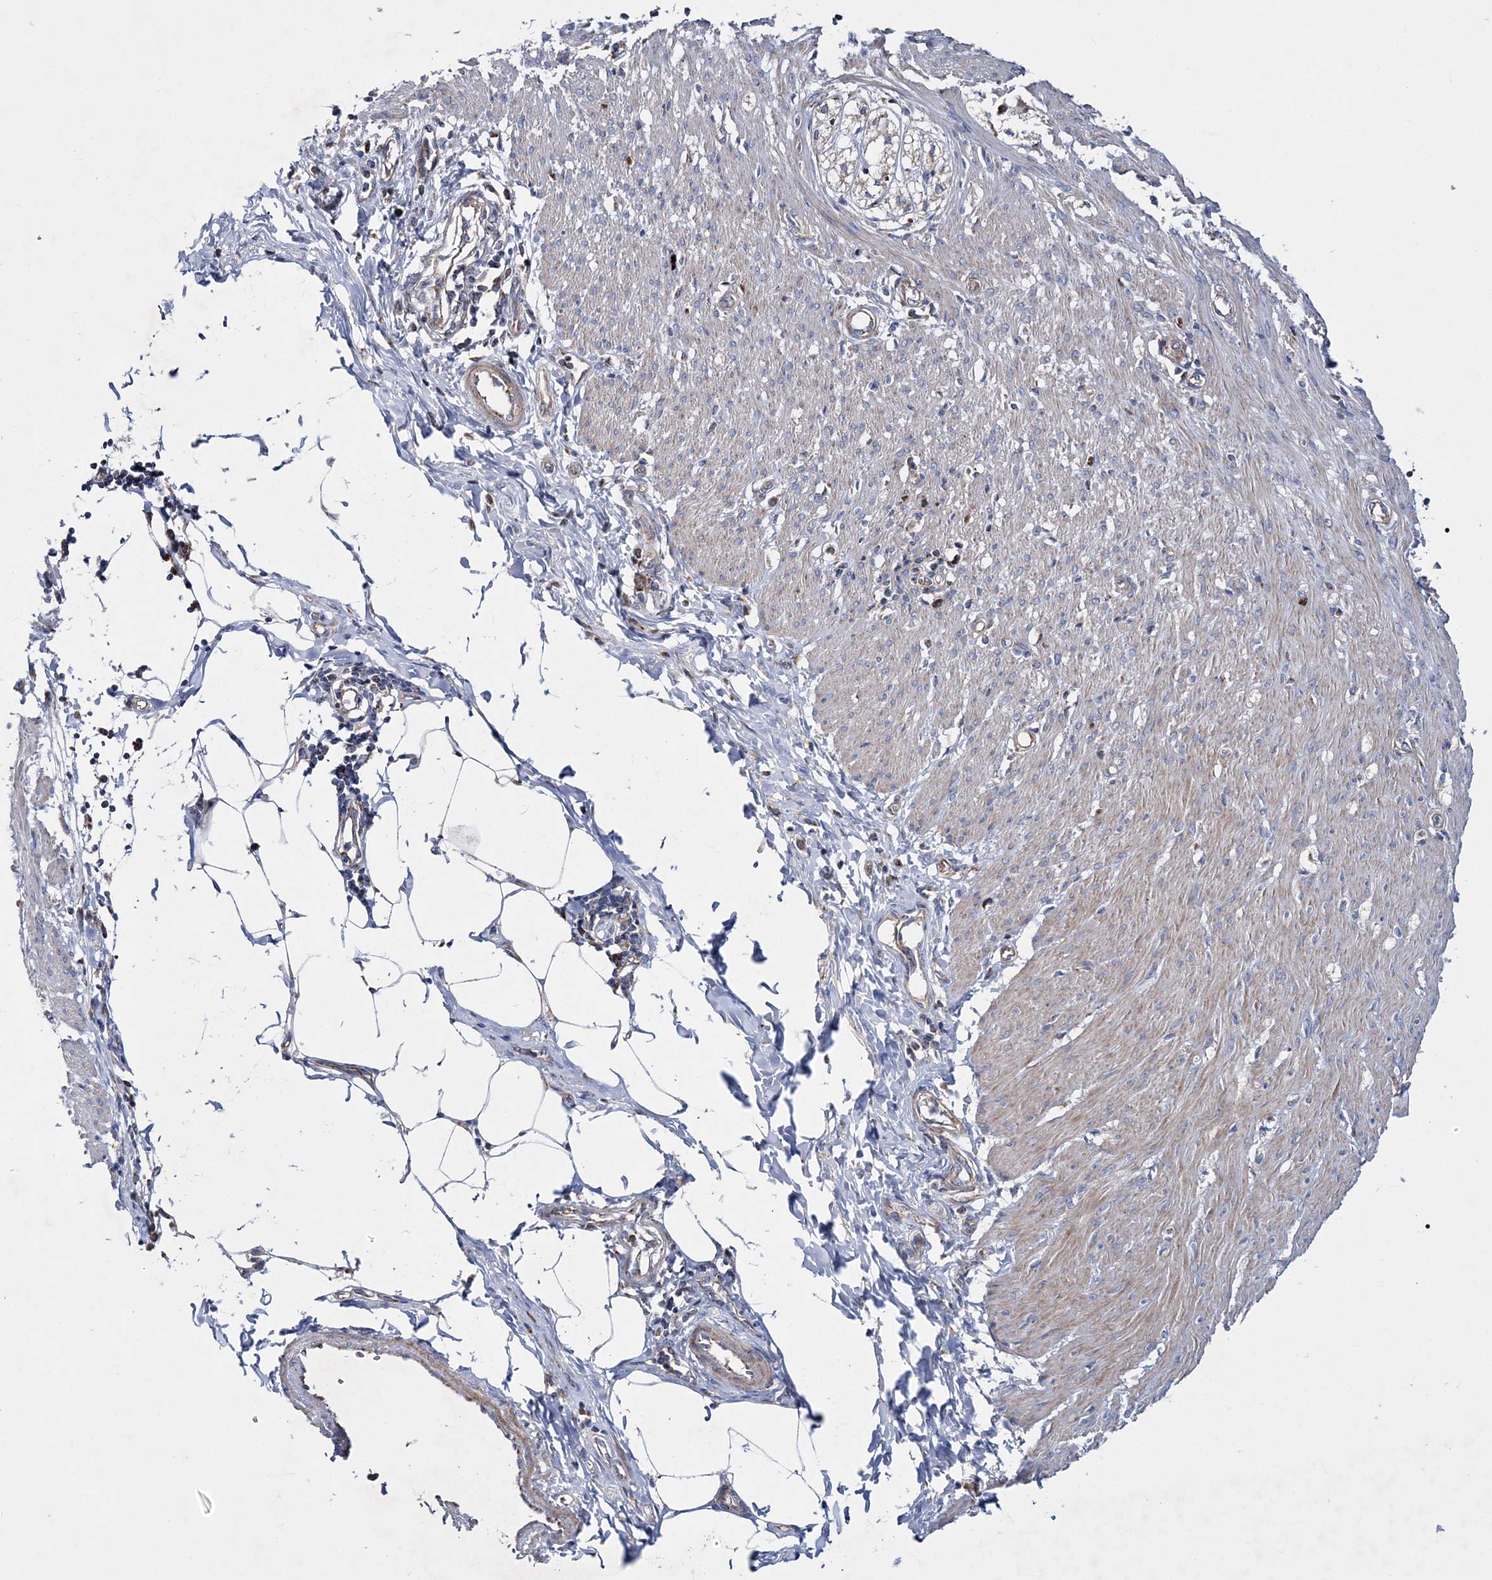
{"staining": {"intensity": "moderate", "quantity": "25%-75%", "location": "cytoplasmic/membranous"}, "tissue": "smooth muscle", "cell_type": "Smooth muscle cells", "image_type": "normal", "snomed": [{"axis": "morphology", "description": "Normal tissue, NOS"}, {"axis": "morphology", "description": "Adenocarcinoma, NOS"}, {"axis": "topography", "description": "Colon"}, {"axis": "topography", "description": "Peripheral nerve tissue"}], "caption": "Smooth muscle stained with DAB (3,3'-diaminobenzidine) IHC shows medium levels of moderate cytoplasmic/membranous expression in approximately 25%-75% of smooth muscle cells. (brown staining indicates protein expression, while blue staining denotes nuclei).", "gene": "NGLY1", "patient": {"sex": "male", "age": 14}}